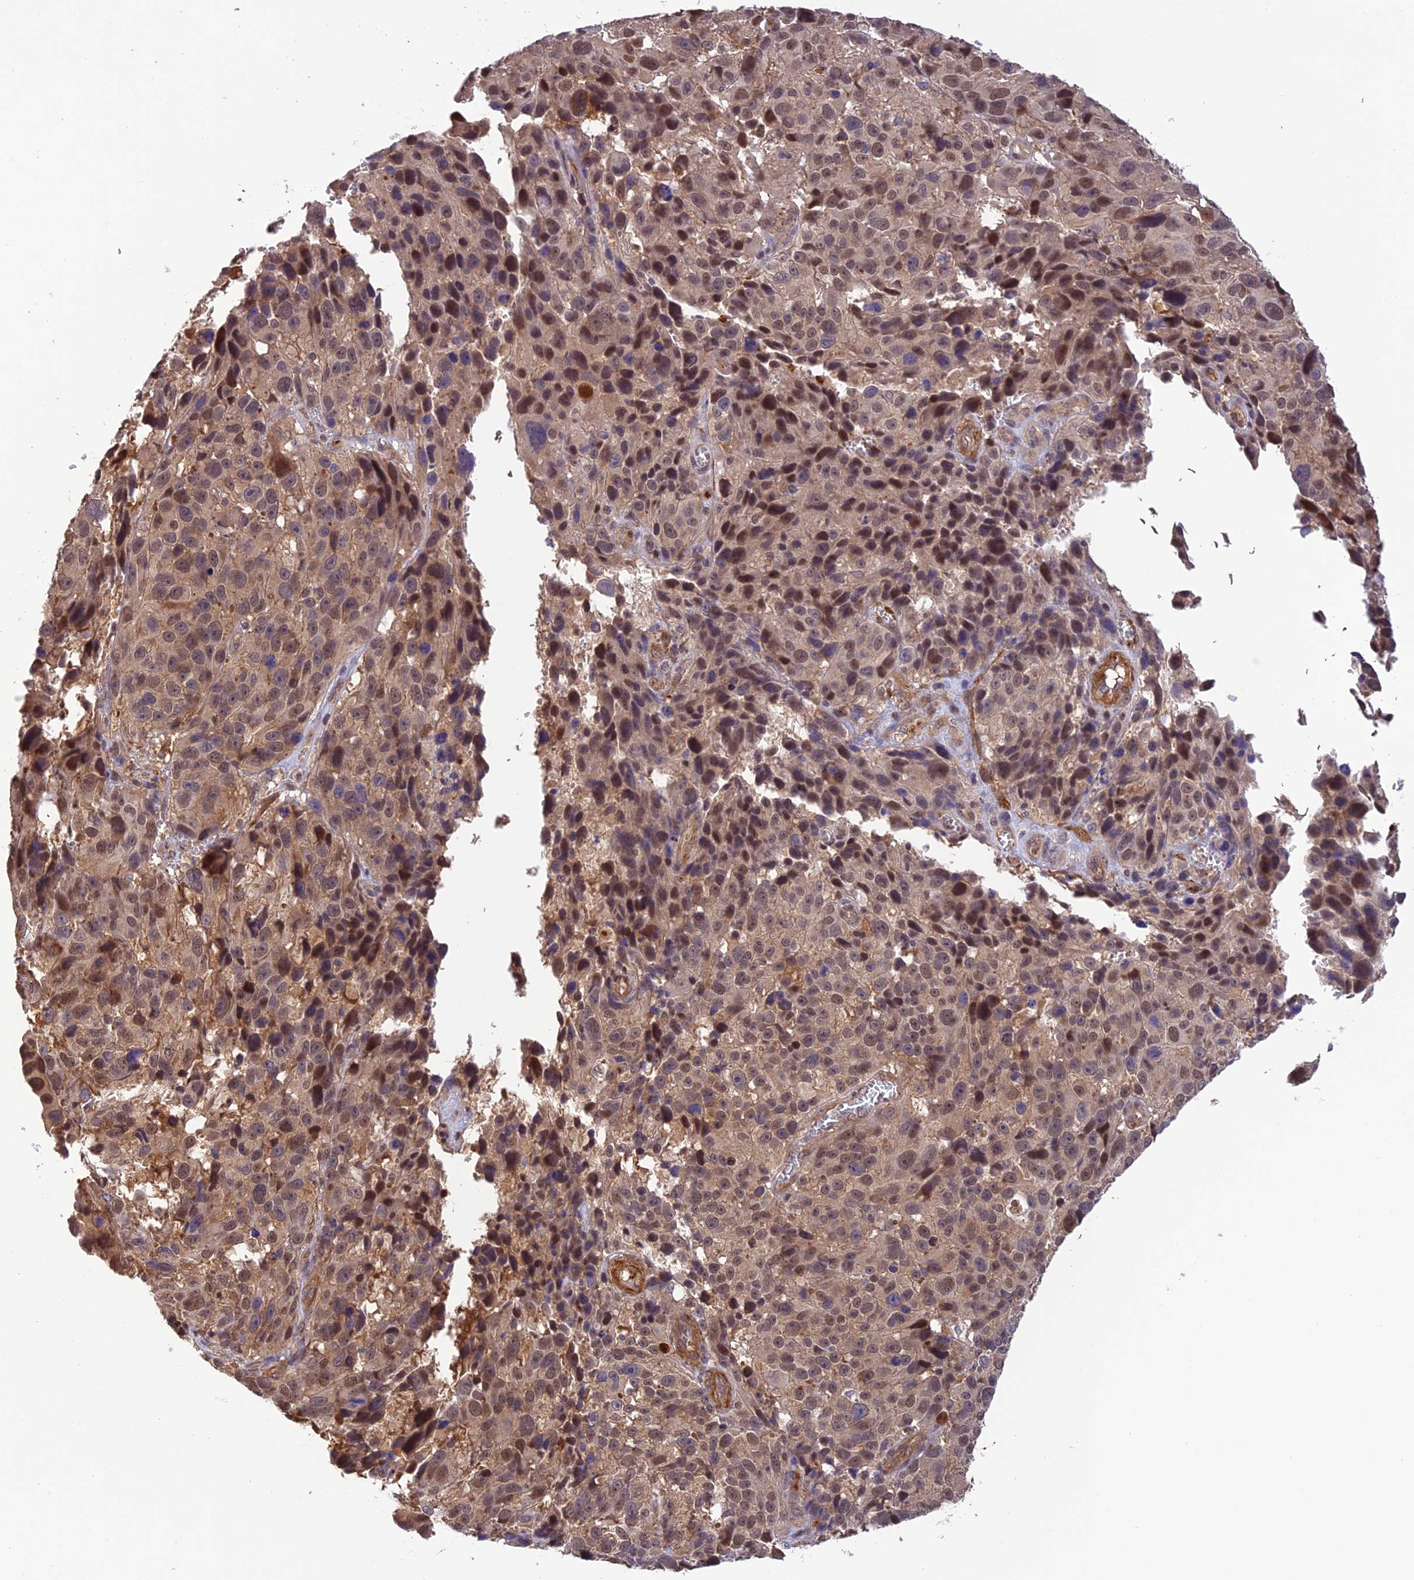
{"staining": {"intensity": "moderate", "quantity": ">75%", "location": "nuclear"}, "tissue": "melanoma", "cell_type": "Tumor cells", "image_type": "cancer", "snomed": [{"axis": "morphology", "description": "Malignant melanoma, NOS"}, {"axis": "topography", "description": "Skin"}], "caption": "This micrograph displays melanoma stained with IHC to label a protein in brown. The nuclear of tumor cells show moderate positivity for the protein. Nuclei are counter-stained blue.", "gene": "PSMB3", "patient": {"sex": "male", "age": 84}}